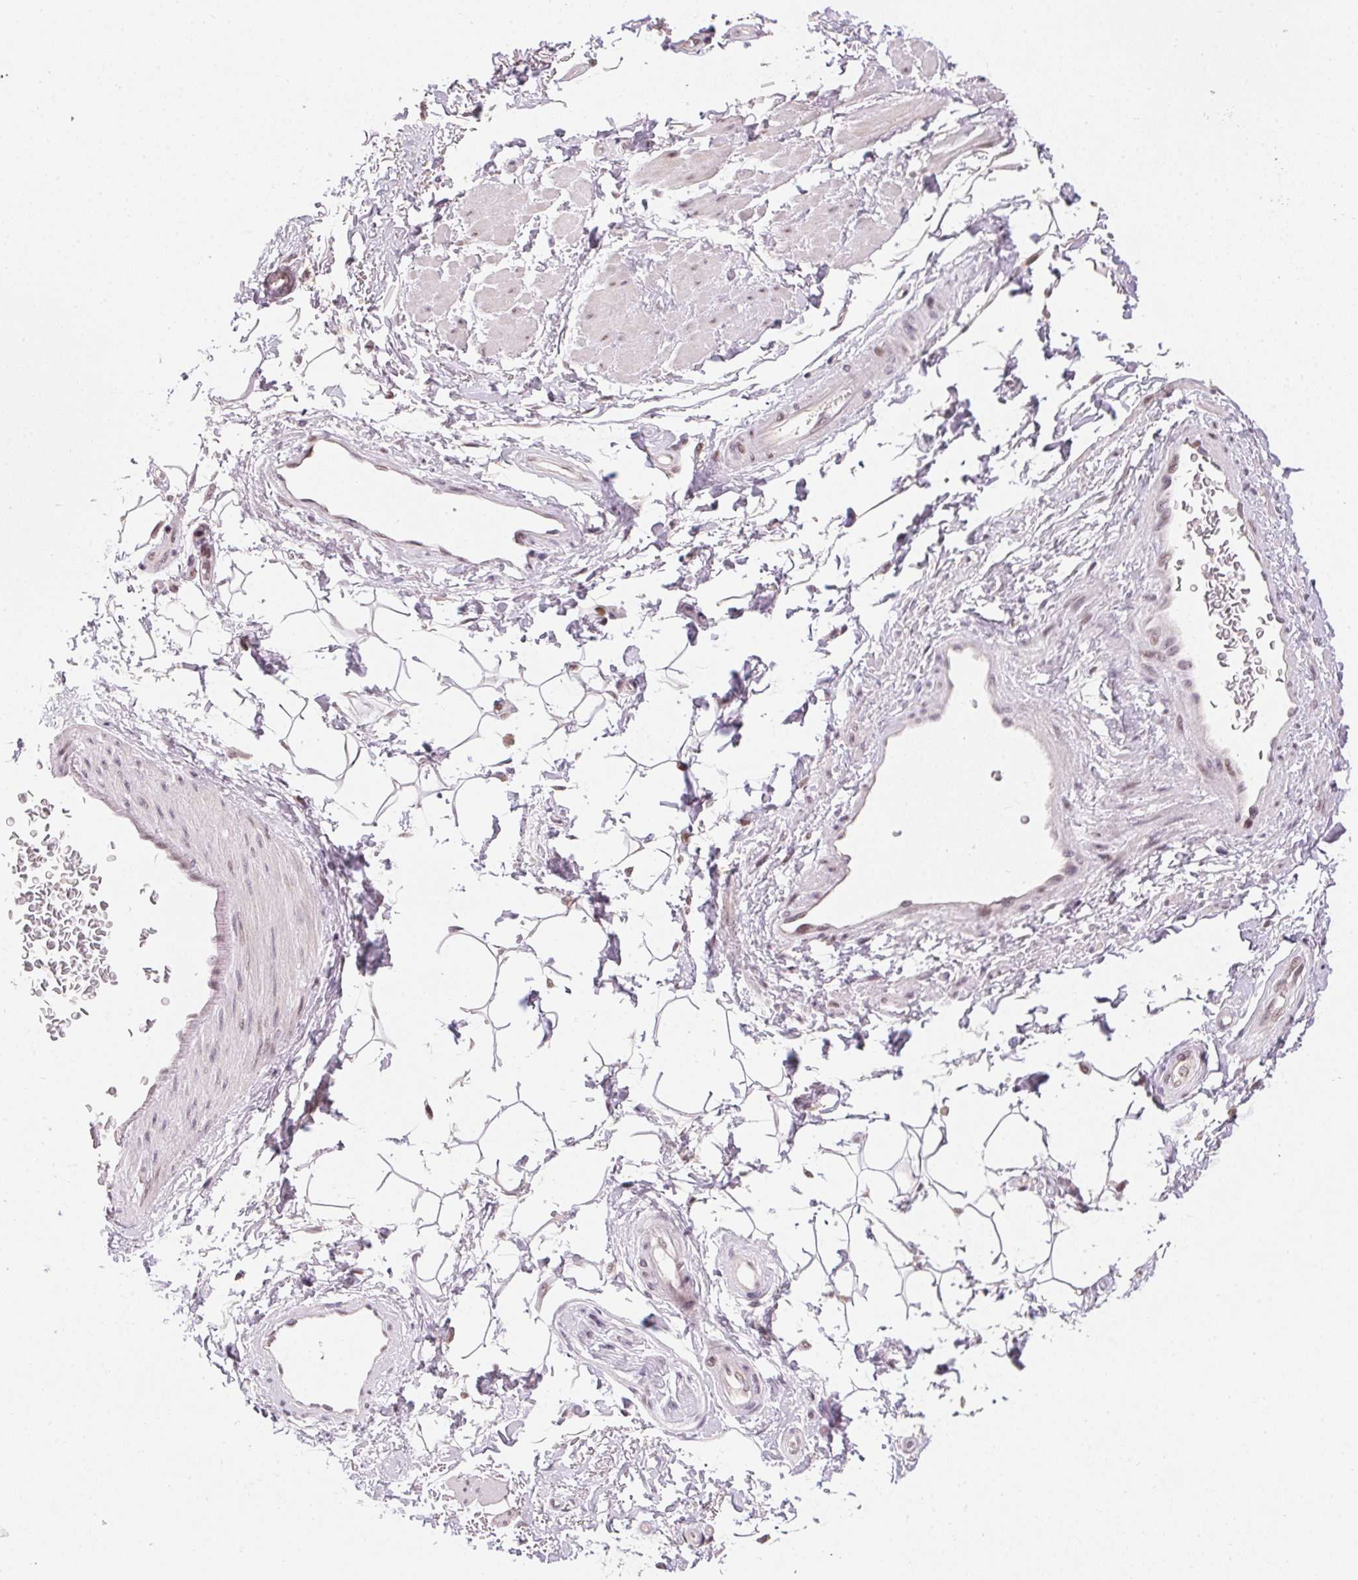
{"staining": {"intensity": "negative", "quantity": "none", "location": "none"}, "tissue": "adipose tissue", "cell_type": "Adipocytes", "image_type": "normal", "snomed": [{"axis": "morphology", "description": "Normal tissue, NOS"}, {"axis": "topography", "description": "Anal"}, {"axis": "topography", "description": "Peripheral nerve tissue"}], "caption": "Immunohistochemistry (IHC) photomicrograph of unremarkable adipose tissue: human adipose tissue stained with DAB shows no significant protein staining in adipocytes.", "gene": "KDM4D", "patient": {"sex": "male", "age": 51}}